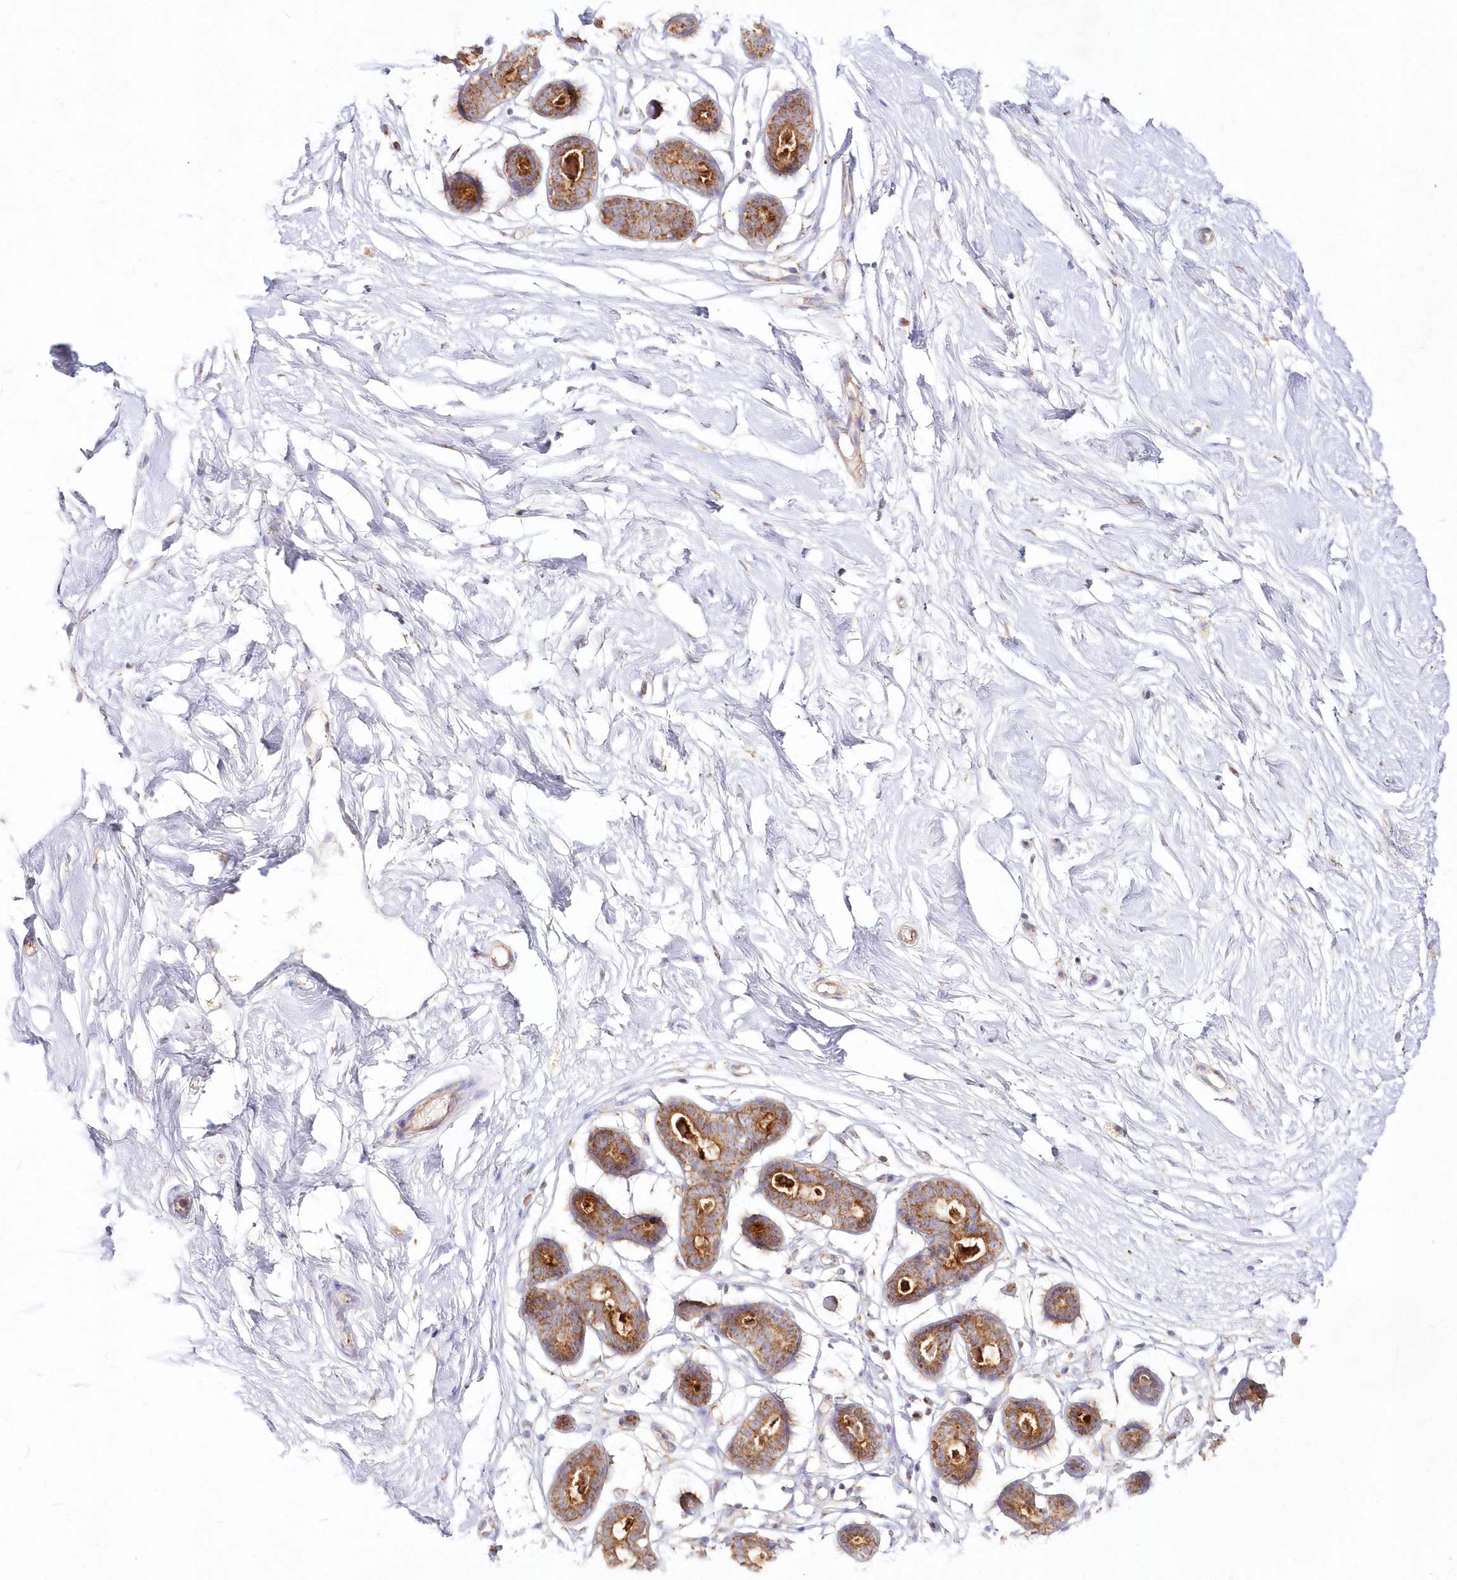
{"staining": {"intensity": "negative", "quantity": "none", "location": "none"}, "tissue": "breast", "cell_type": "Adipocytes", "image_type": "normal", "snomed": [{"axis": "morphology", "description": "Normal tissue, NOS"}, {"axis": "morphology", "description": "Adenoma, NOS"}, {"axis": "topography", "description": "Breast"}], "caption": "IHC of normal human breast demonstrates no staining in adipocytes.", "gene": "DNA2", "patient": {"sex": "female", "age": 23}}